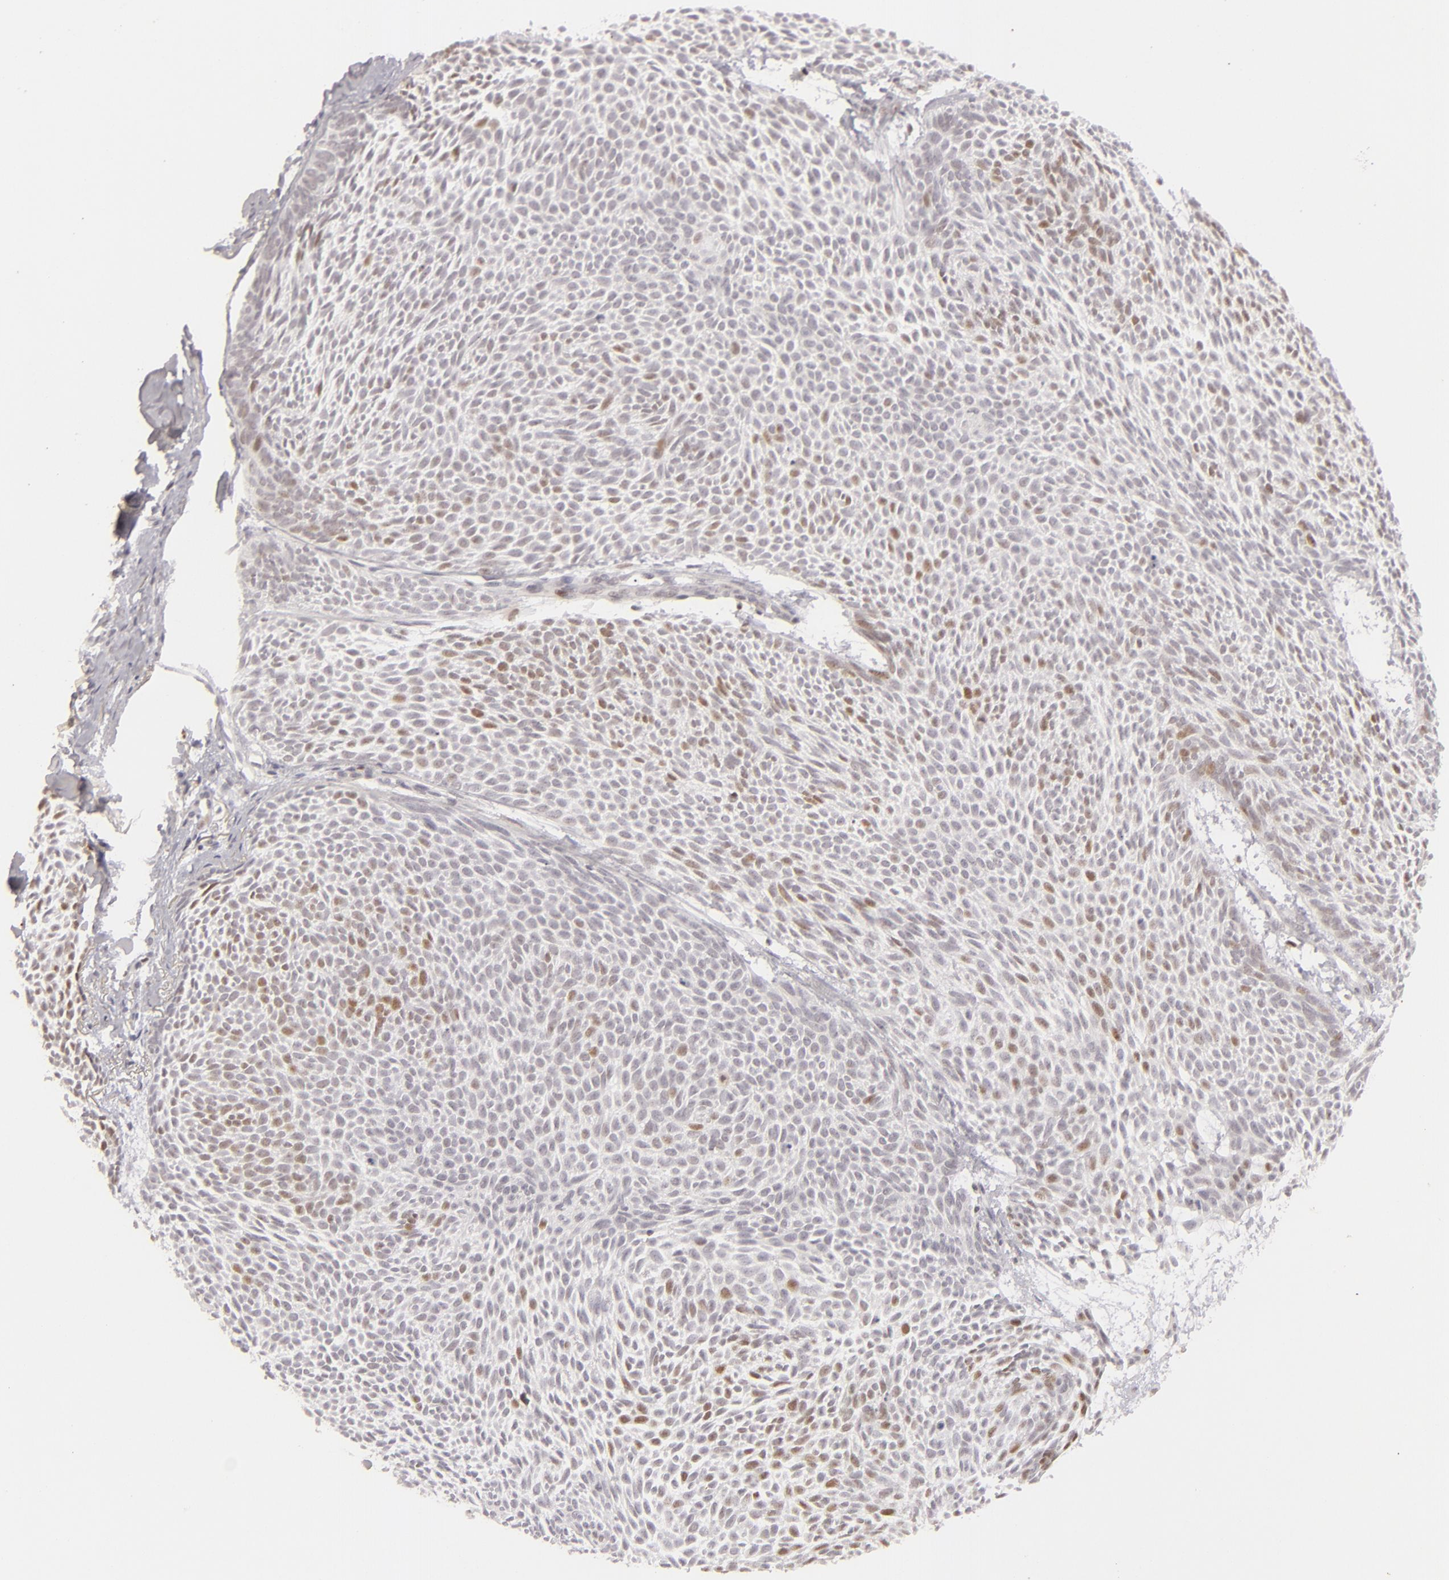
{"staining": {"intensity": "moderate", "quantity": "<25%", "location": "nuclear"}, "tissue": "skin cancer", "cell_type": "Tumor cells", "image_type": "cancer", "snomed": [{"axis": "morphology", "description": "Basal cell carcinoma"}, {"axis": "topography", "description": "Skin"}], "caption": "This image exhibits skin cancer stained with IHC to label a protein in brown. The nuclear of tumor cells show moderate positivity for the protein. Nuclei are counter-stained blue.", "gene": "FEN1", "patient": {"sex": "male", "age": 84}}